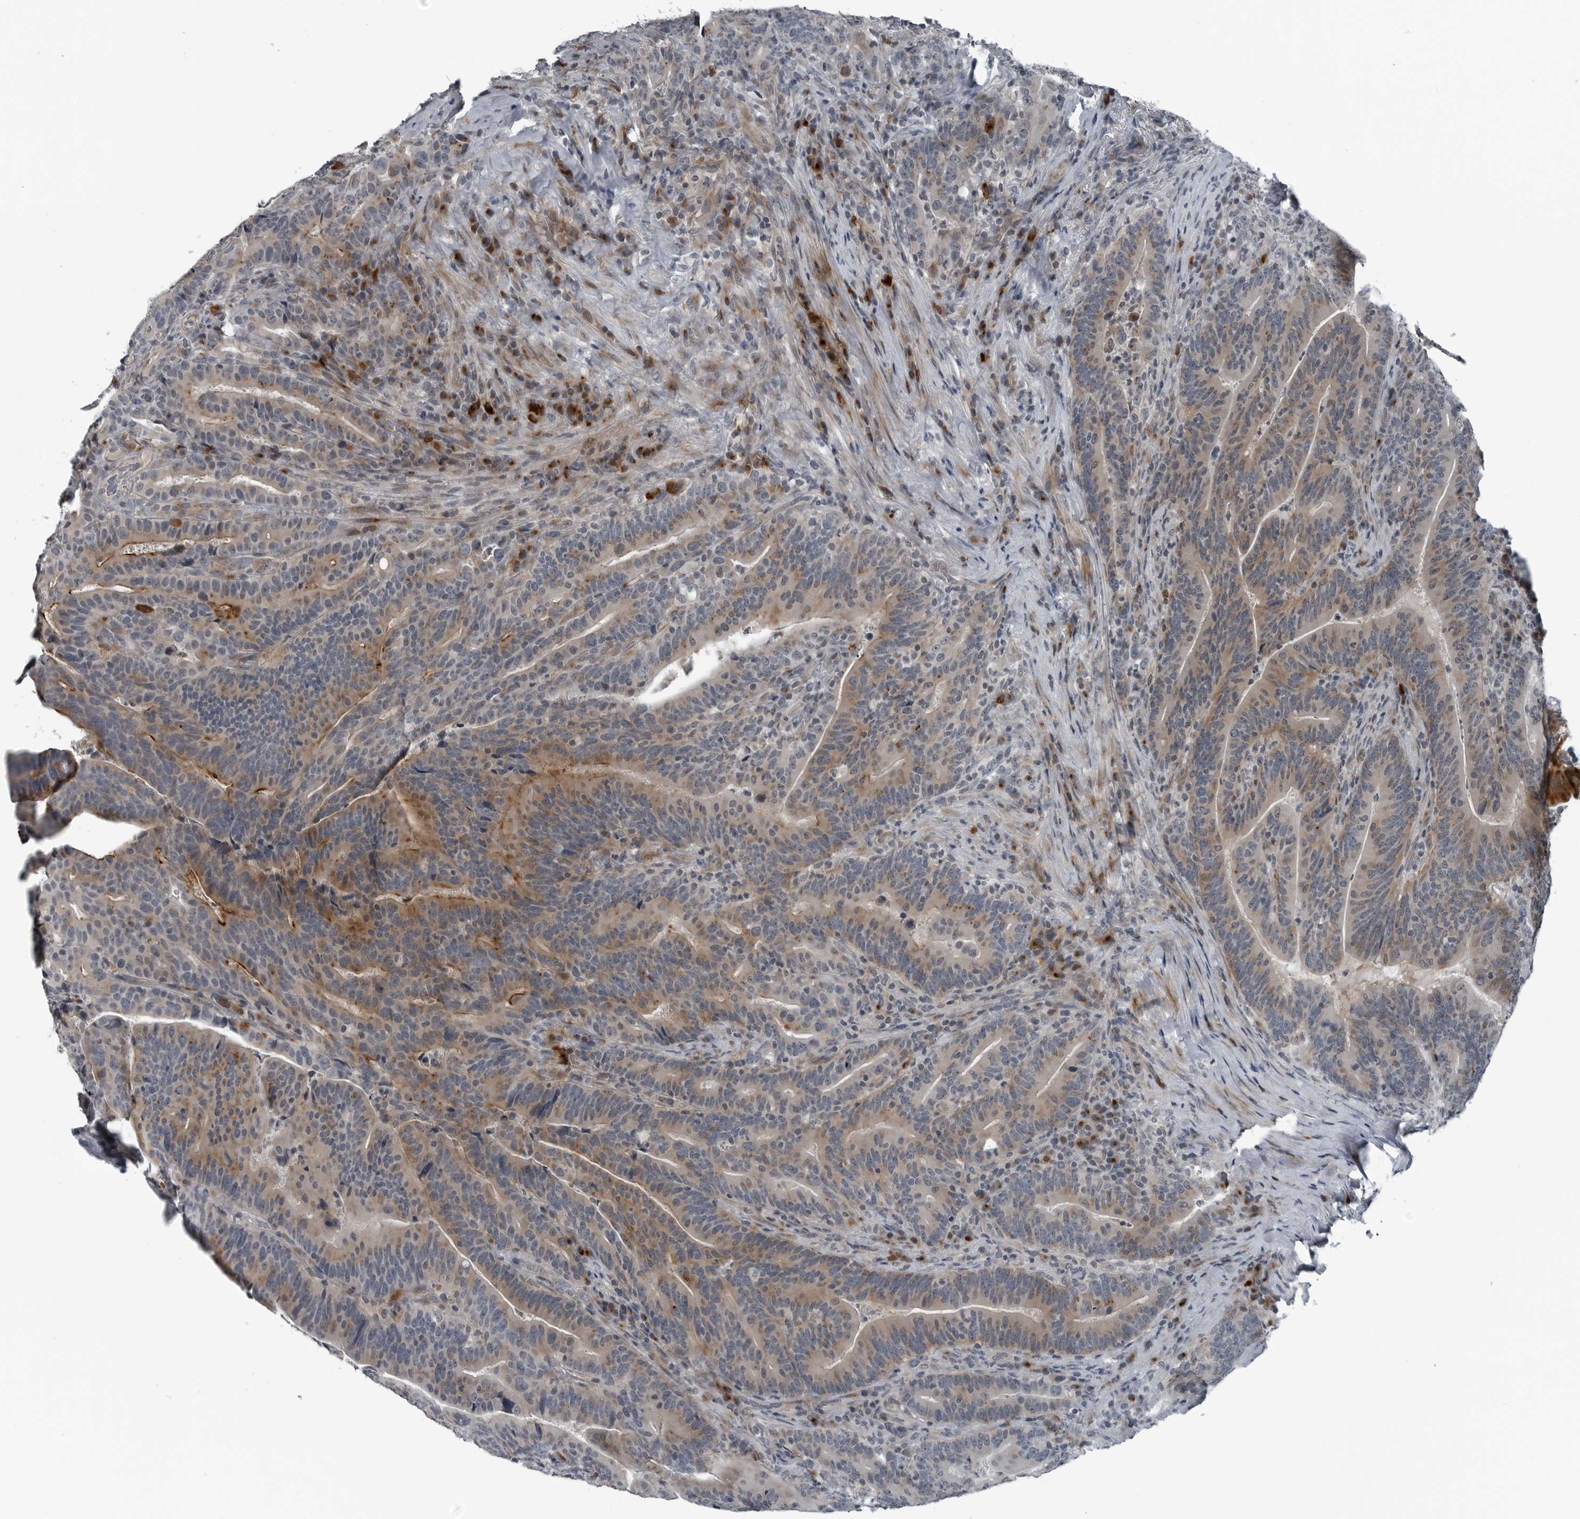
{"staining": {"intensity": "moderate", "quantity": "25%-75%", "location": "cytoplasmic/membranous"}, "tissue": "colorectal cancer", "cell_type": "Tumor cells", "image_type": "cancer", "snomed": [{"axis": "morphology", "description": "Adenocarcinoma, NOS"}, {"axis": "topography", "description": "Colon"}], "caption": "Tumor cells demonstrate medium levels of moderate cytoplasmic/membranous expression in about 25%-75% of cells in adenocarcinoma (colorectal). The staining is performed using DAB (3,3'-diaminobenzidine) brown chromogen to label protein expression. The nuclei are counter-stained blue using hematoxylin.", "gene": "GAK", "patient": {"sex": "female", "age": 66}}